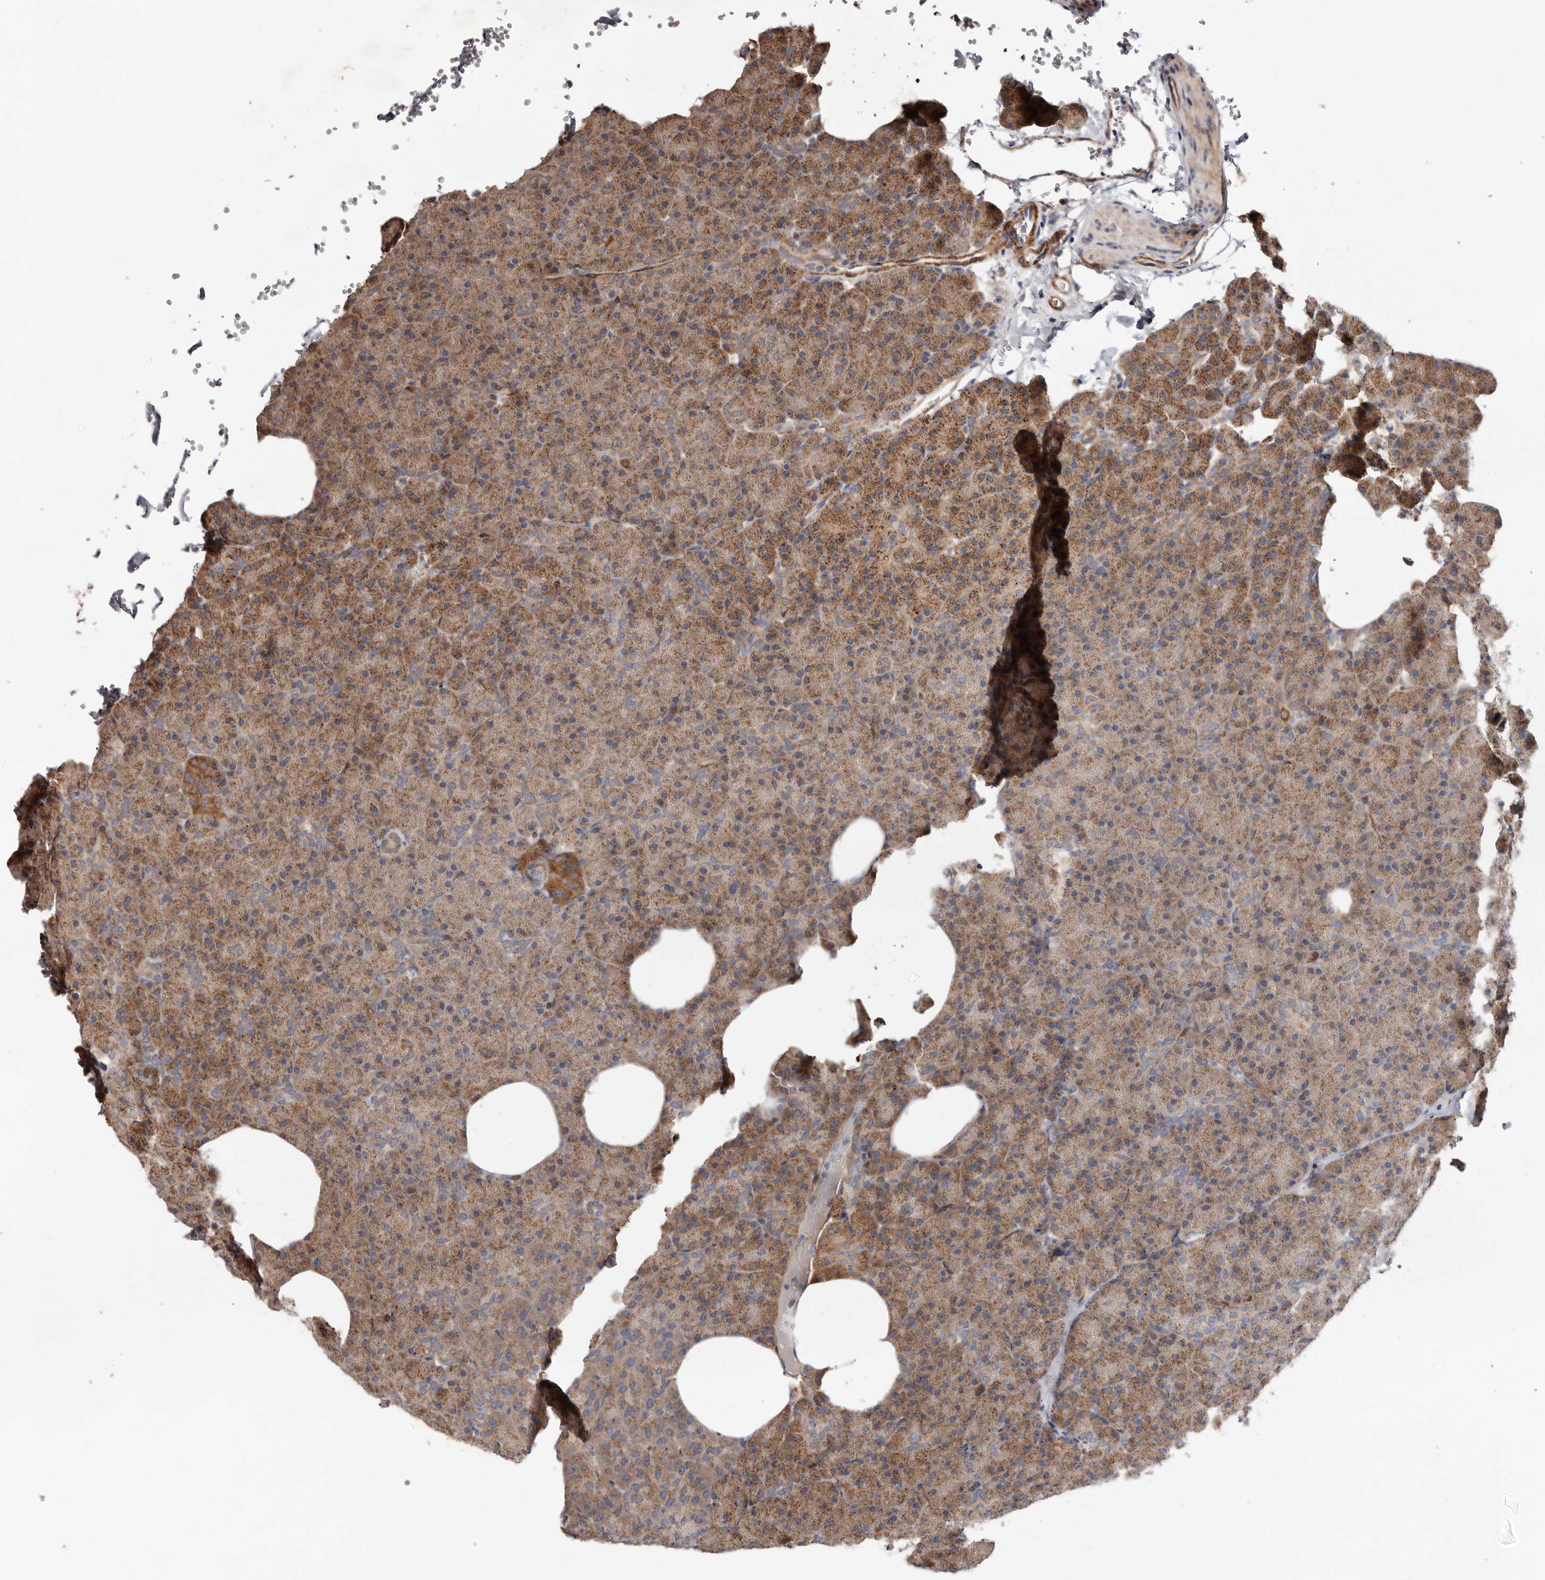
{"staining": {"intensity": "moderate", "quantity": ">75%", "location": "cytoplasmic/membranous"}, "tissue": "pancreas", "cell_type": "Exocrine glandular cells", "image_type": "normal", "snomed": [{"axis": "morphology", "description": "Normal tissue, NOS"}, {"axis": "morphology", "description": "Carcinoid, malignant, NOS"}, {"axis": "topography", "description": "Pancreas"}], "caption": "Immunohistochemistry (IHC) of unremarkable human pancreas demonstrates medium levels of moderate cytoplasmic/membranous staining in approximately >75% of exocrine glandular cells.", "gene": "PROKR1", "patient": {"sex": "female", "age": 35}}